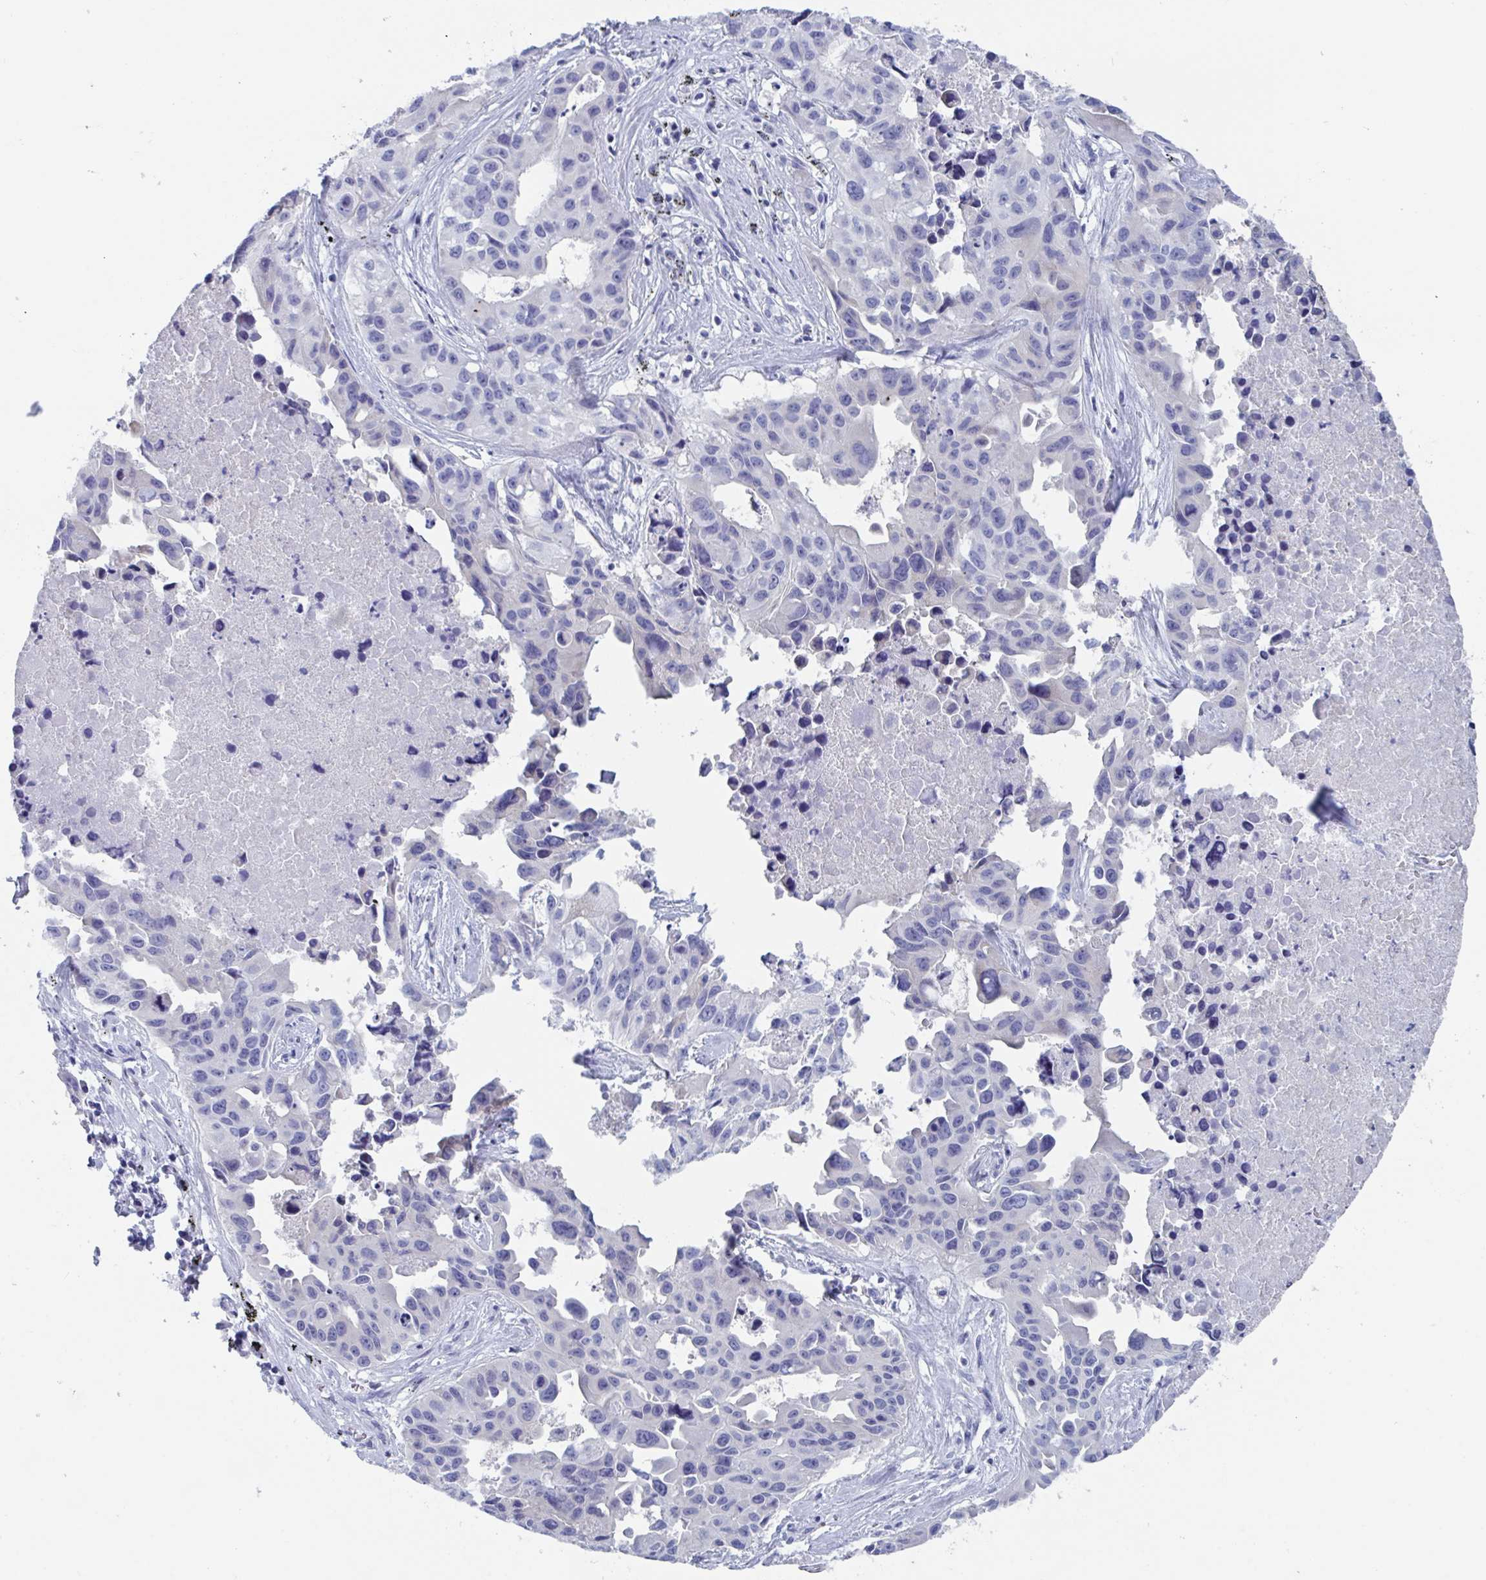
{"staining": {"intensity": "negative", "quantity": "none", "location": "none"}, "tissue": "lung cancer", "cell_type": "Tumor cells", "image_type": "cancer", "snomed": [{"axis": "morphology", "description": "Adenocarcinoma, NOS"}, {"axis": "topography", "description": "Lymph node"}, {"axis": "topography", "description": "Lung"}], "caption": "Lung cancer (adenocarcinoma) stained for a protein using IHC shows no expression tumor cells.", "gene": "ZPBP", "patient": {"sex": "male", "age": 64}}